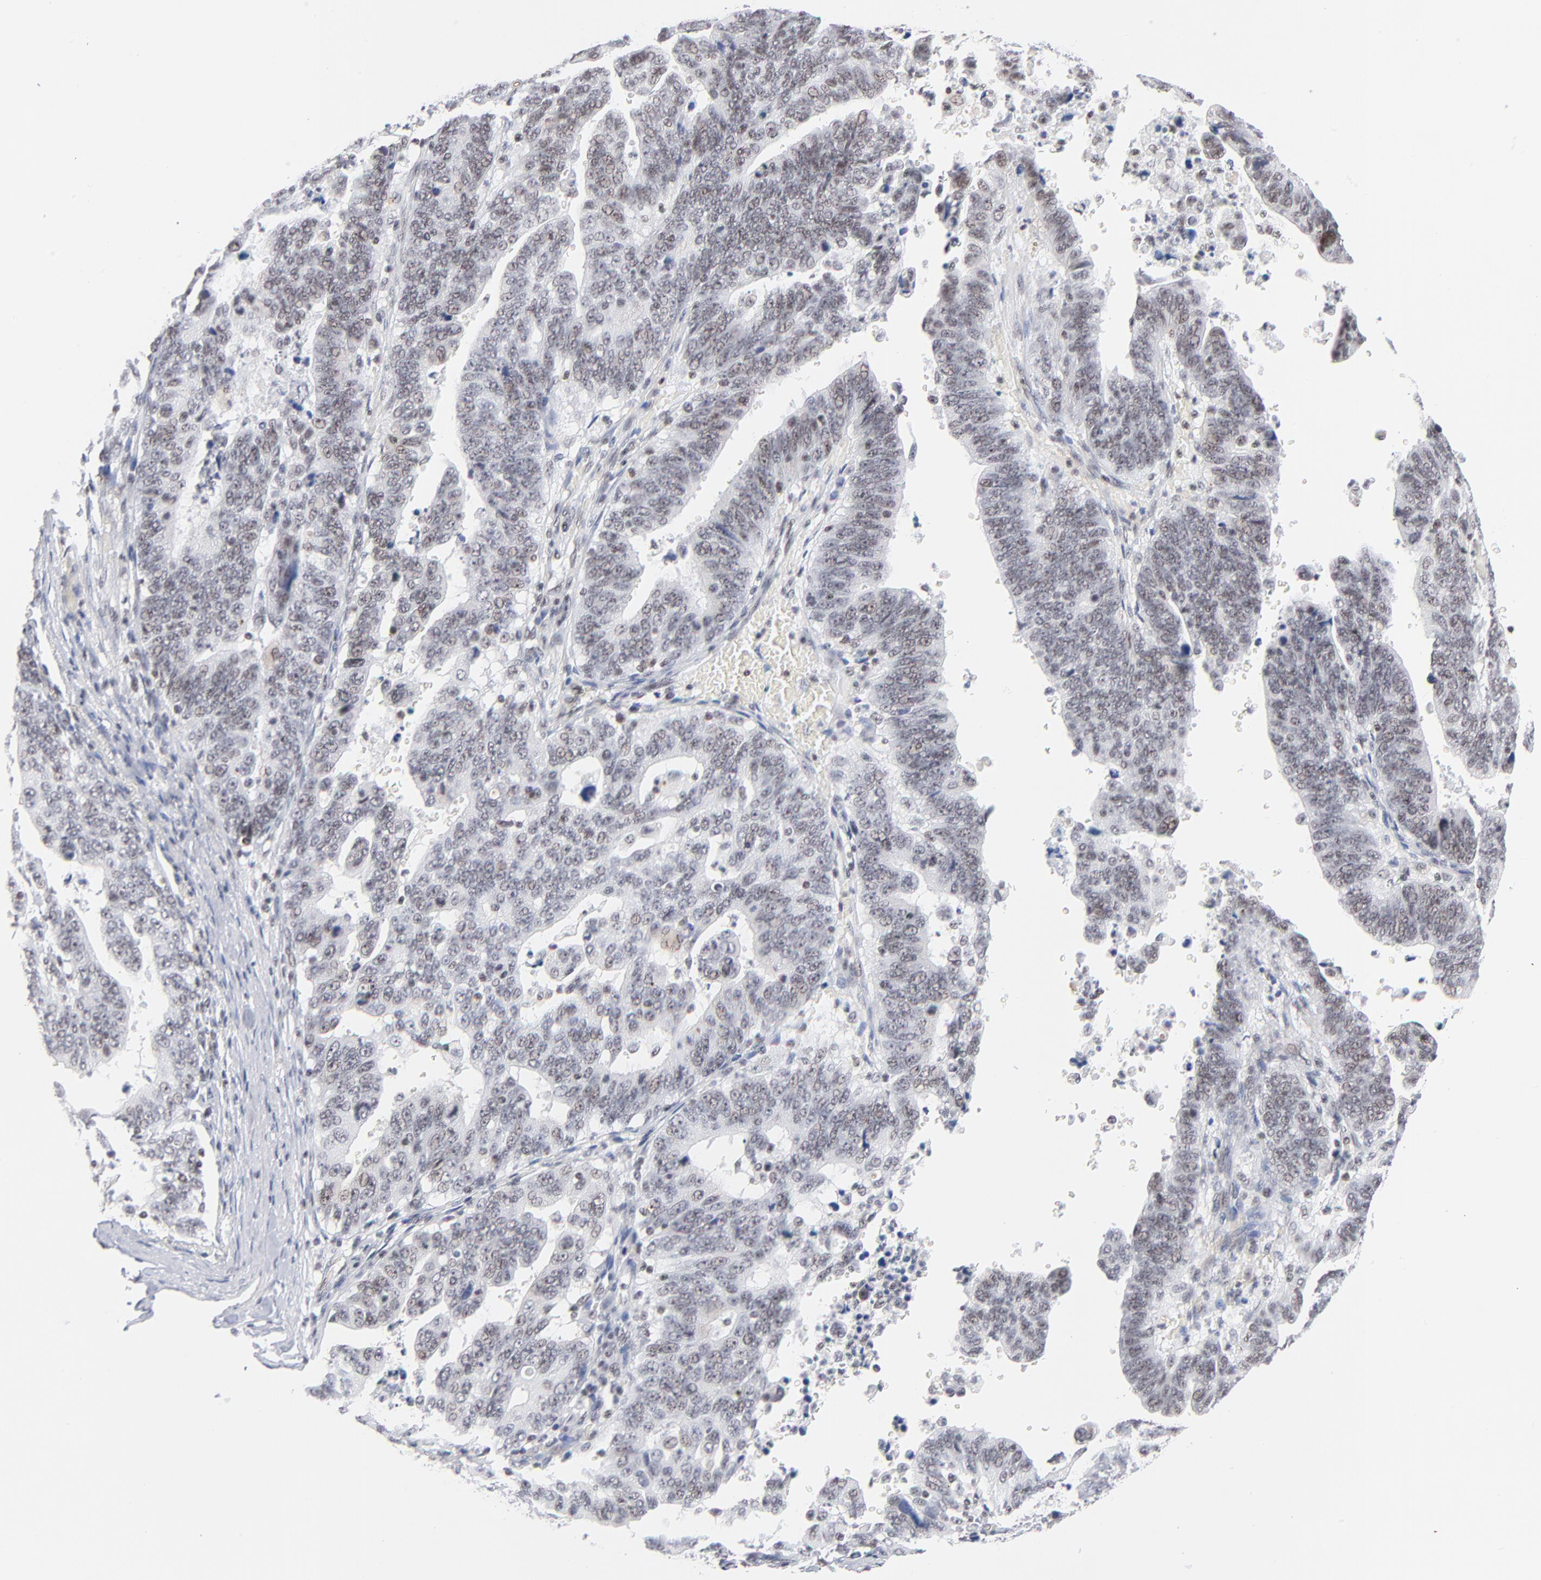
{"staining": {"intensity": "weak", "quantity": "<25%", "location": "nuclear"}, "tissue": "stomach cancer", "cell_type": "Tumor cells", "image_type": "cancer", "snomed": [{"axis": "morphology", "description": "Adenocarcinoma, NOS"}, {"axis": "topography", "description": "Stomach, upper"}], "caption": "Immunohistochemistry micrograph of stomach adenocarcinoma stained for a protein (brown), which exhibits no positivity in tumor cells.", "gene": "ZNF143", "patient": {"sex": "female", "age": 50}}